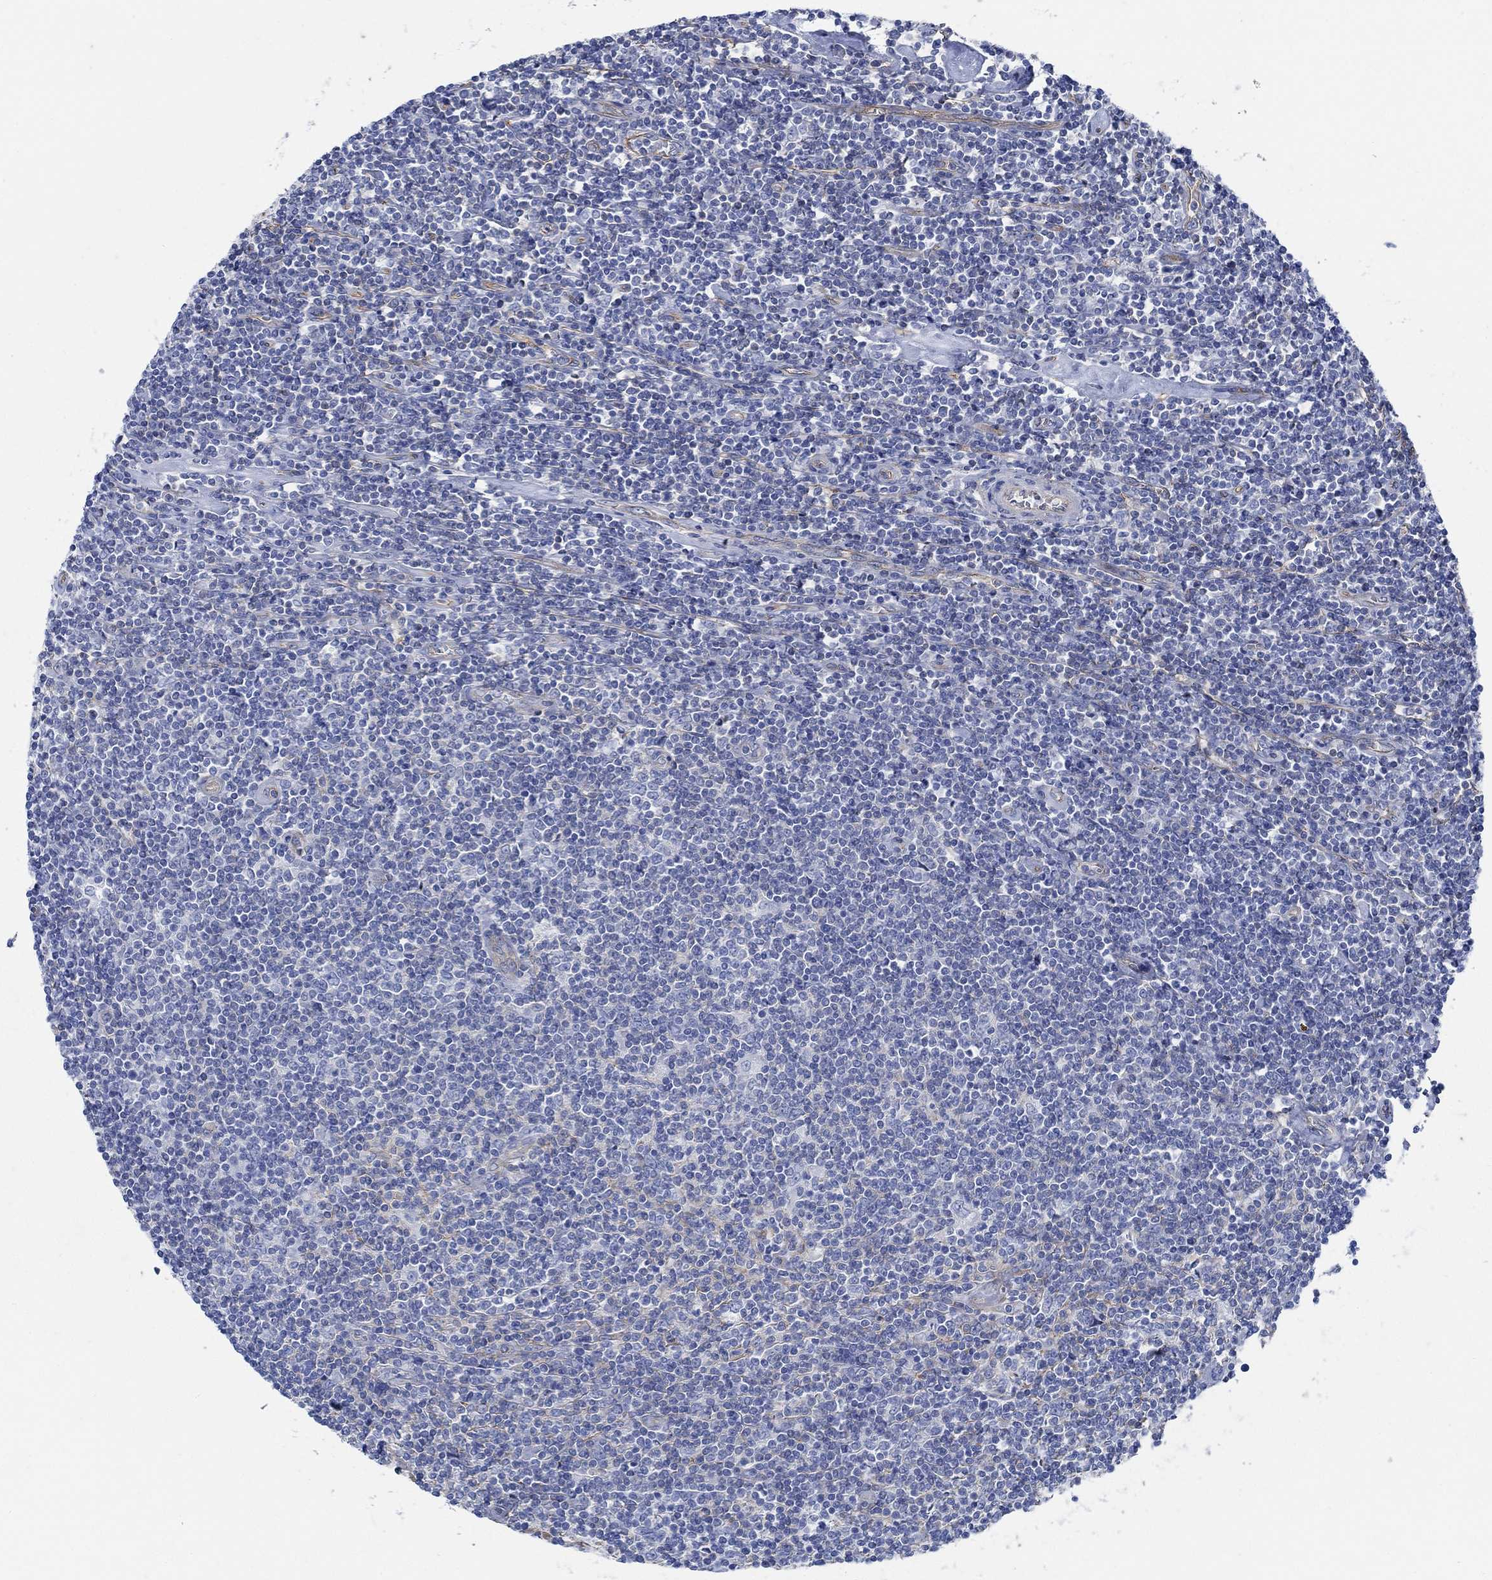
{"staining": {"intensity": "negative", "quantity": "none", "location": "none"}, "tissue": "lymphoma", "cell_type": "Tumor cells", "image_type": "cancer", "snomed": [{"axis": "morphology", "description": "Hodgkin's disease, NOS"}, {"axis": "topography", "description": "Lymph node"}], "caption": "Immunohistochemistry histopathology image of neoplastic tissue: lymphoma stained with DAB (3,3'-diaminobenzidine) displays no significant protein staining in tumor cells.", "gene": "TMEM198", "patient": {"sex": "male", "age": 40}}